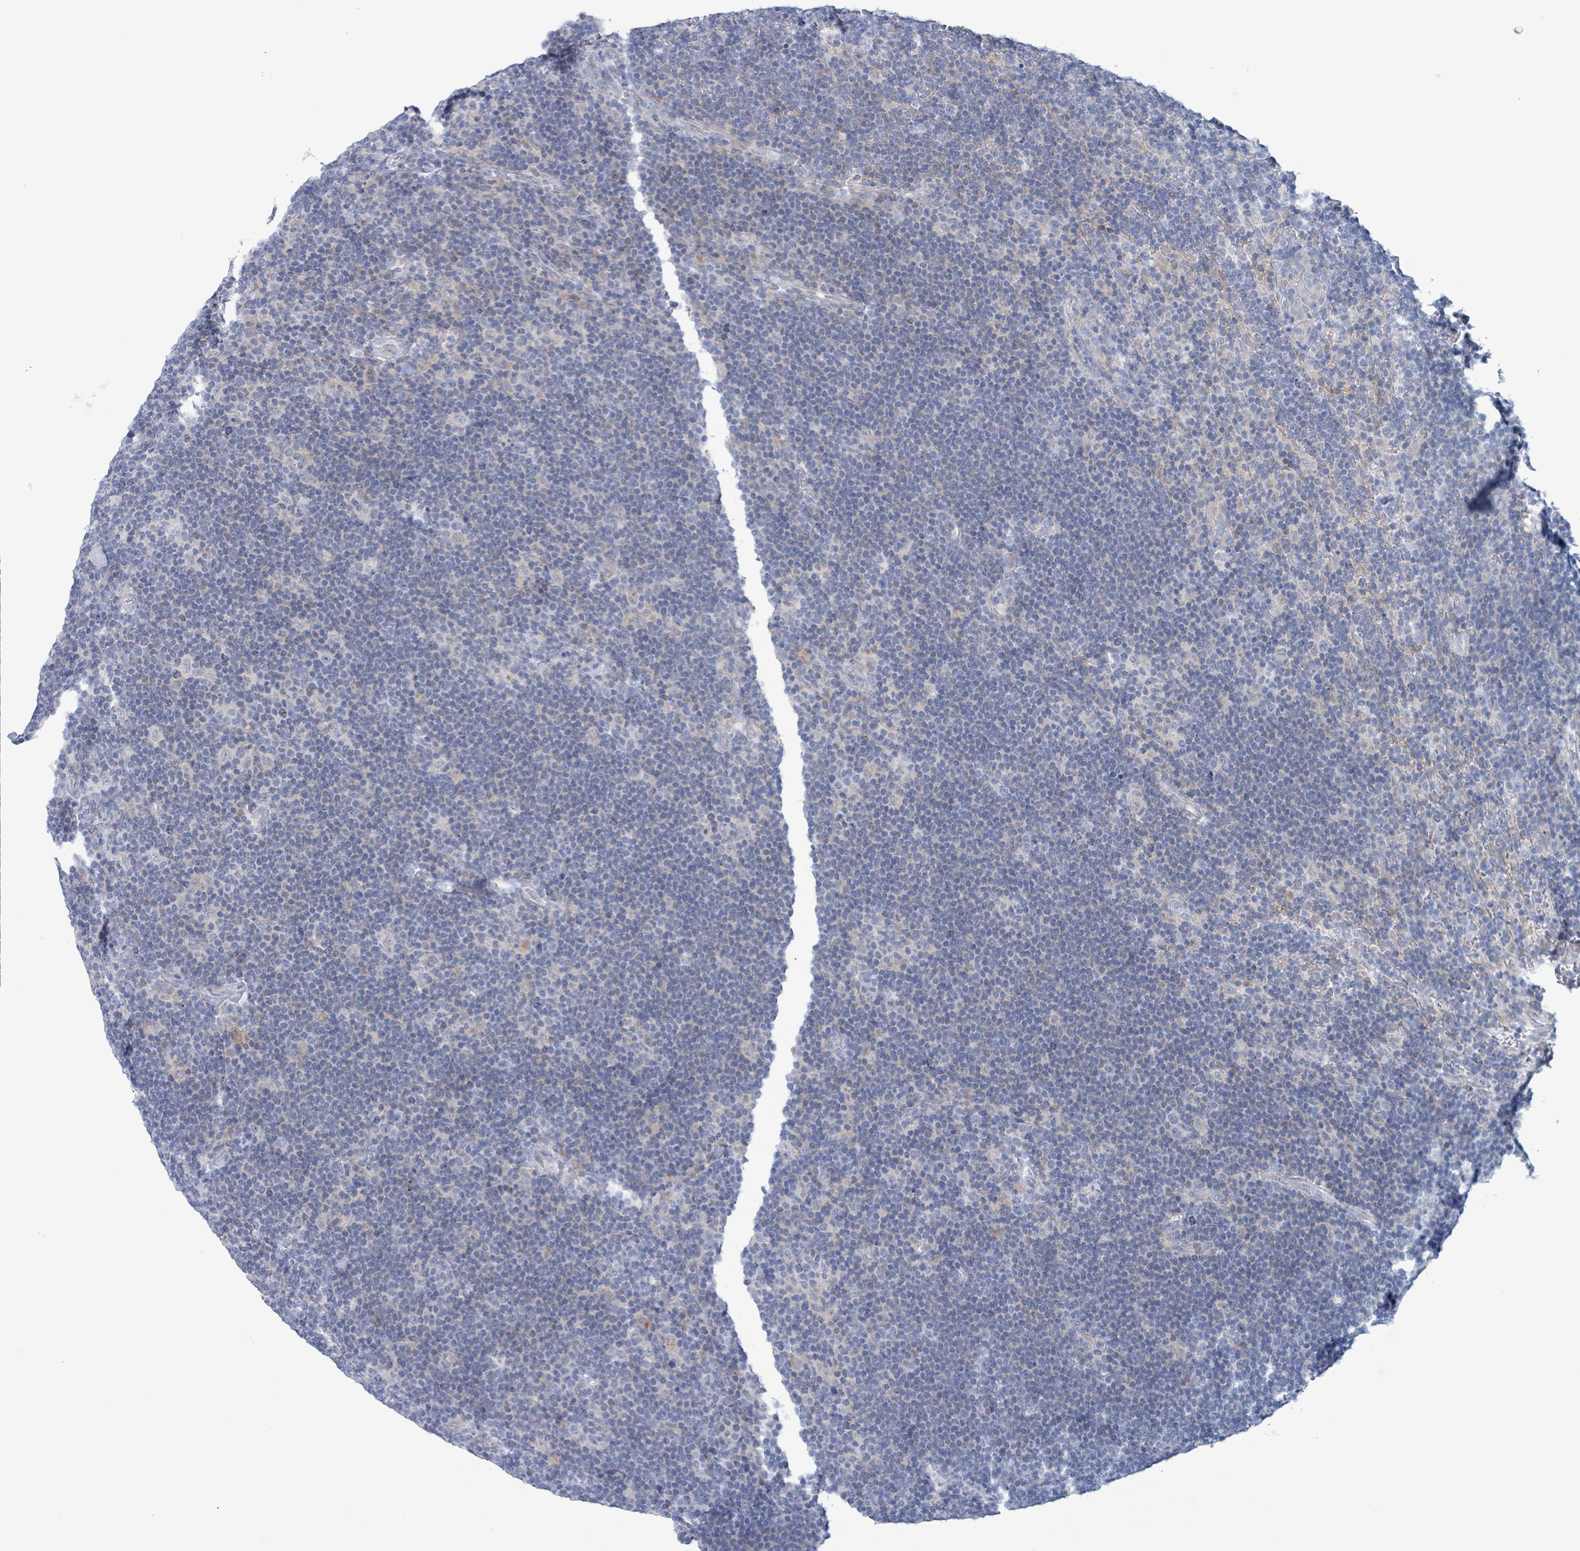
{"staining": {"intensity": "negative", "quantity": "none", "location": "none"}, "tissue": "lymphoma", "cell_type": "Tumor cells", "image_type": "cancer", "snomed": [{"axis": "morphology", "description": "Hodgkin's disease, NOS"}, {"axis": "topography", "description": "Lymph node"}], "caption": "Tumor cells show no significant staining in Hodgkin's disease.", "gene": "PKLR", "patient": {"sex": "female", "age": 57}}